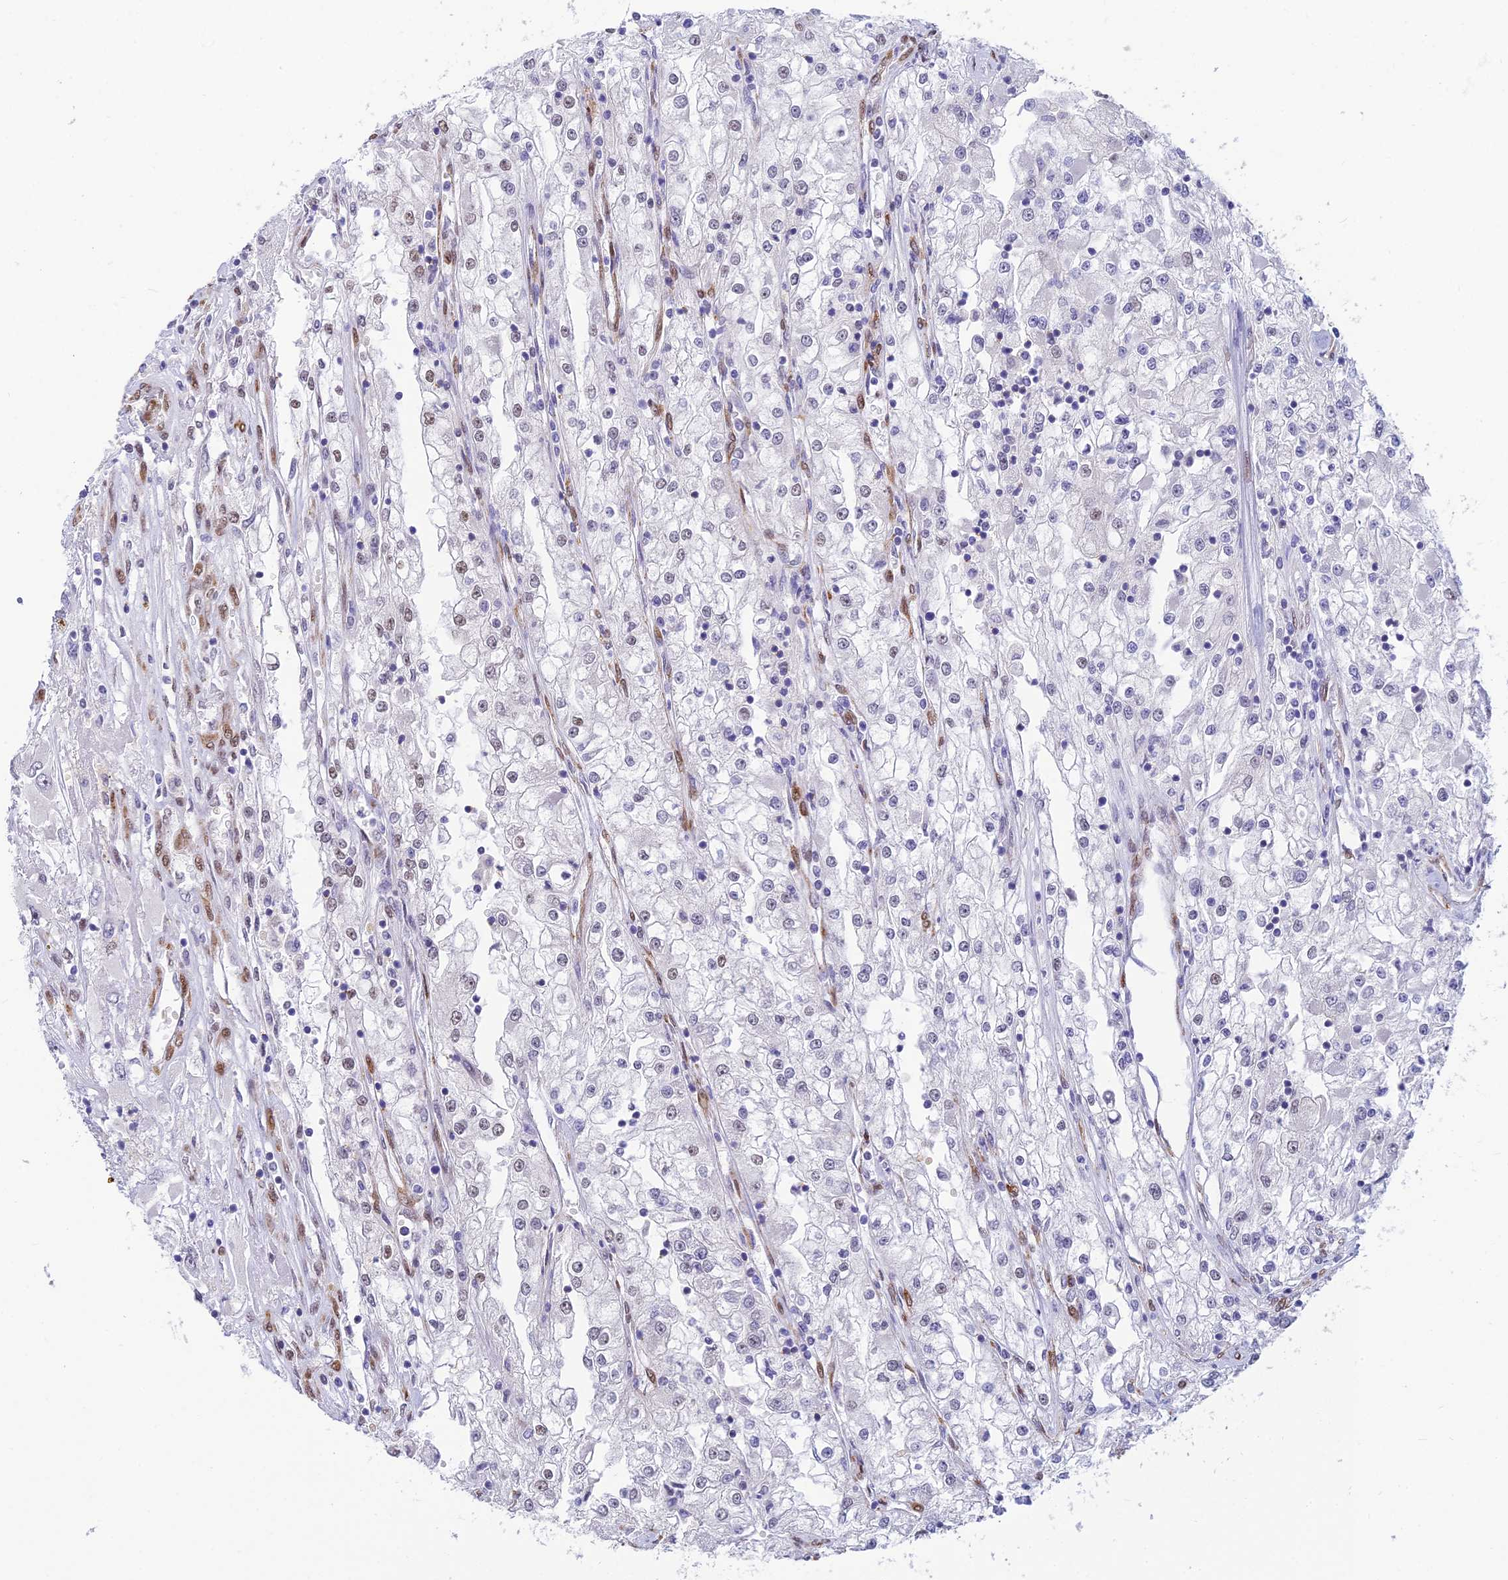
{"staining": {"intensity": "negative", "quantity": "none", "location": "none"}, "tissue": "renal cancer", "cell_type": "Tumor cells", "image_type": "cancer", "snomed": [{"axis": "morphology", "description": "Adenocarcinoma, NOS"}, {"axis": "topography", "description": "Kidney"}], "caption": "A high-resolution histopathology image shows immunohistochemistry staining of renal cancer (adenocarcinoma), which shows no significant positivity in tumor cells.", "gene": "CLK4", "patient": {"sex": "female", "age": 52}}